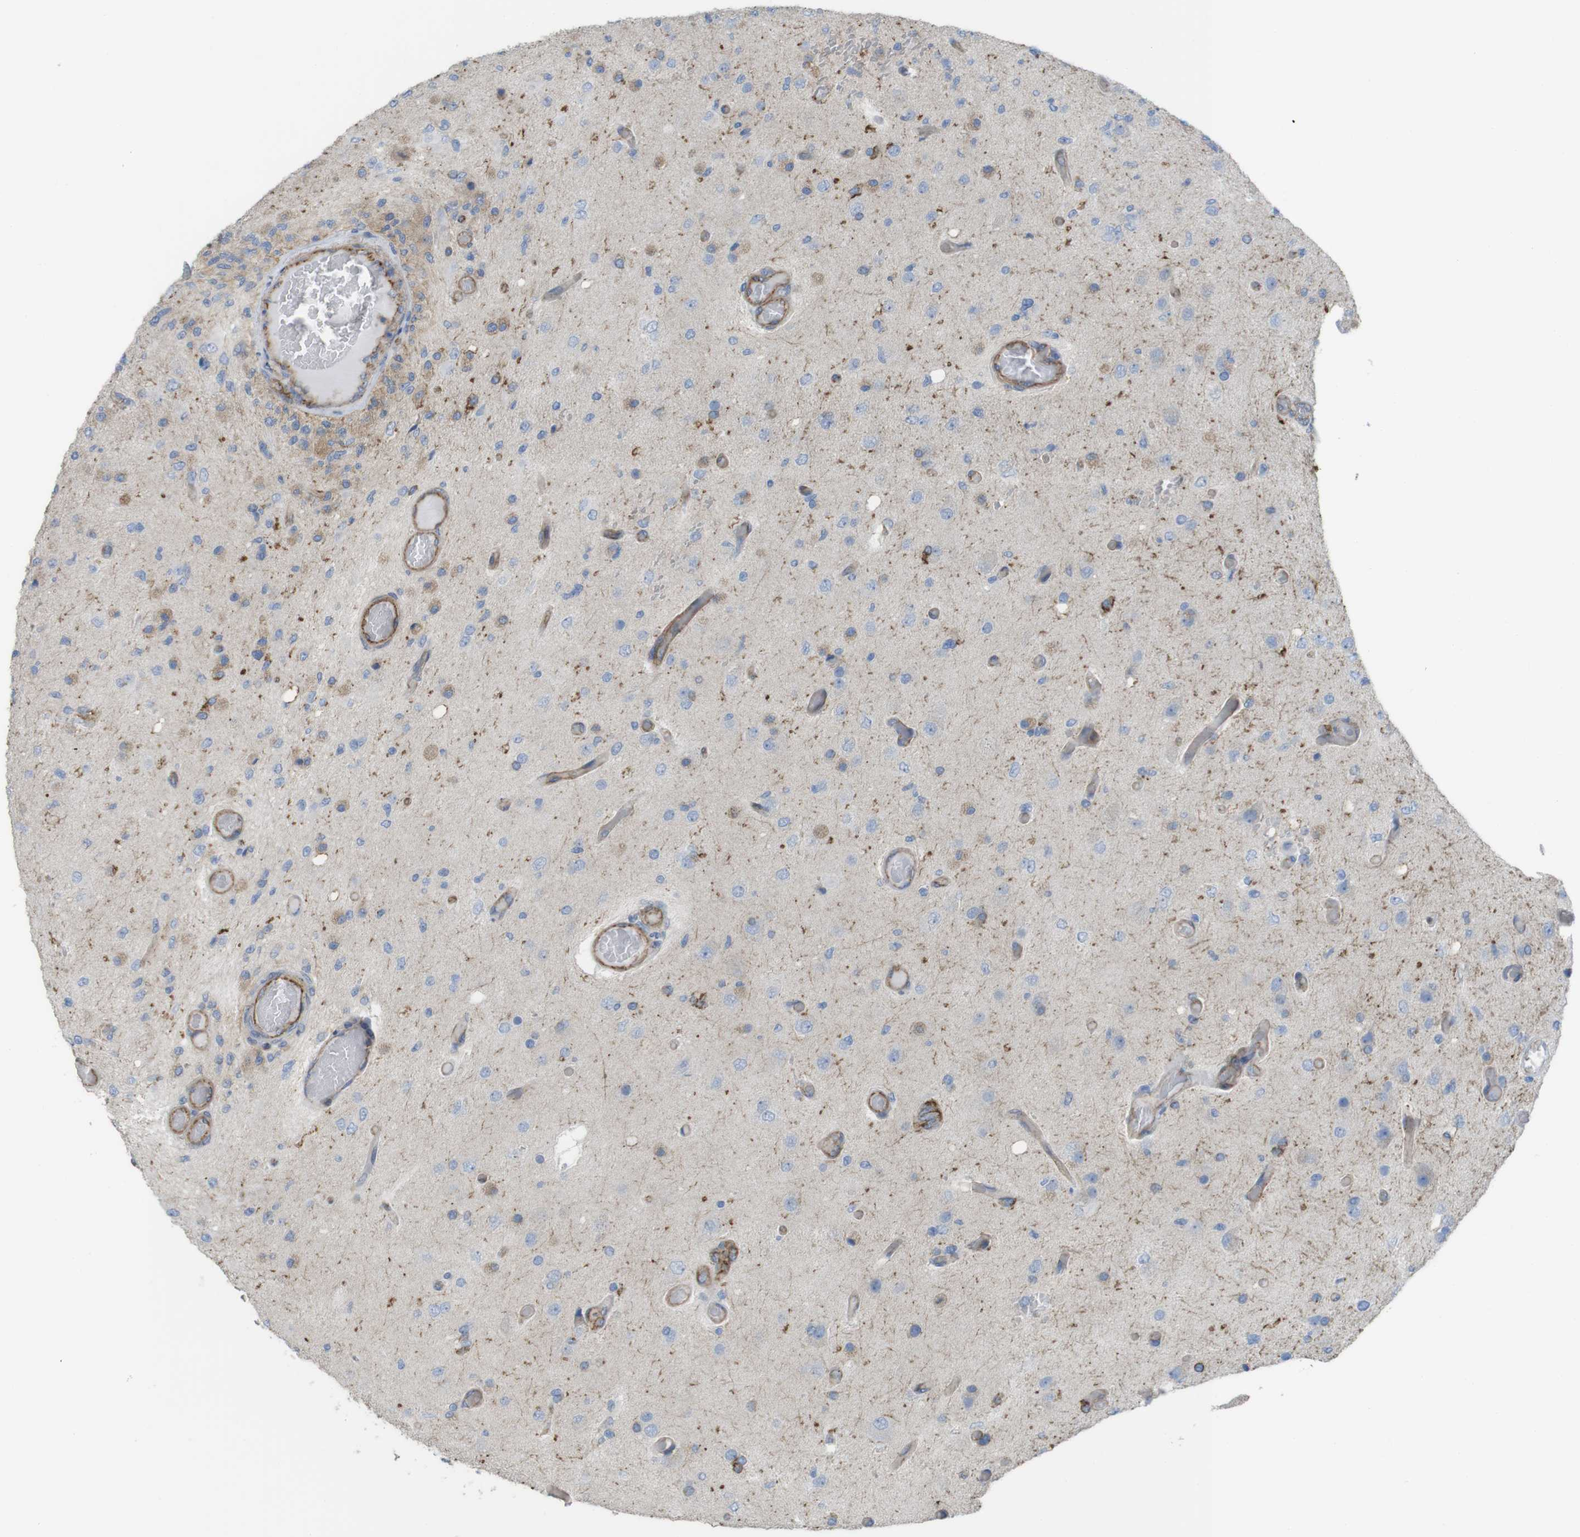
{"staining": {"intensity": "moderate", "quantity": "<25%", "location": "cytoplasmic/membranous"}, "tissue": "glioma", "cell_type": "Tumor cells", "image_type": "cancer", "snomed": [{"axis": "morphology", "description": "Normal tissue, NOS"}, {"axis": "morphology", "description": "Glioma, malignant, High grade"}, {"axis": "topography", "description": "Cerebral cortex"}], "caption": "Glioma stained for a protein (brown) displays moderate cytoplasmic/membranous positive positivity in about <25% of tumor cells.", "gene": "PREX2", "patient": {"sex": "male", "age": 77}}